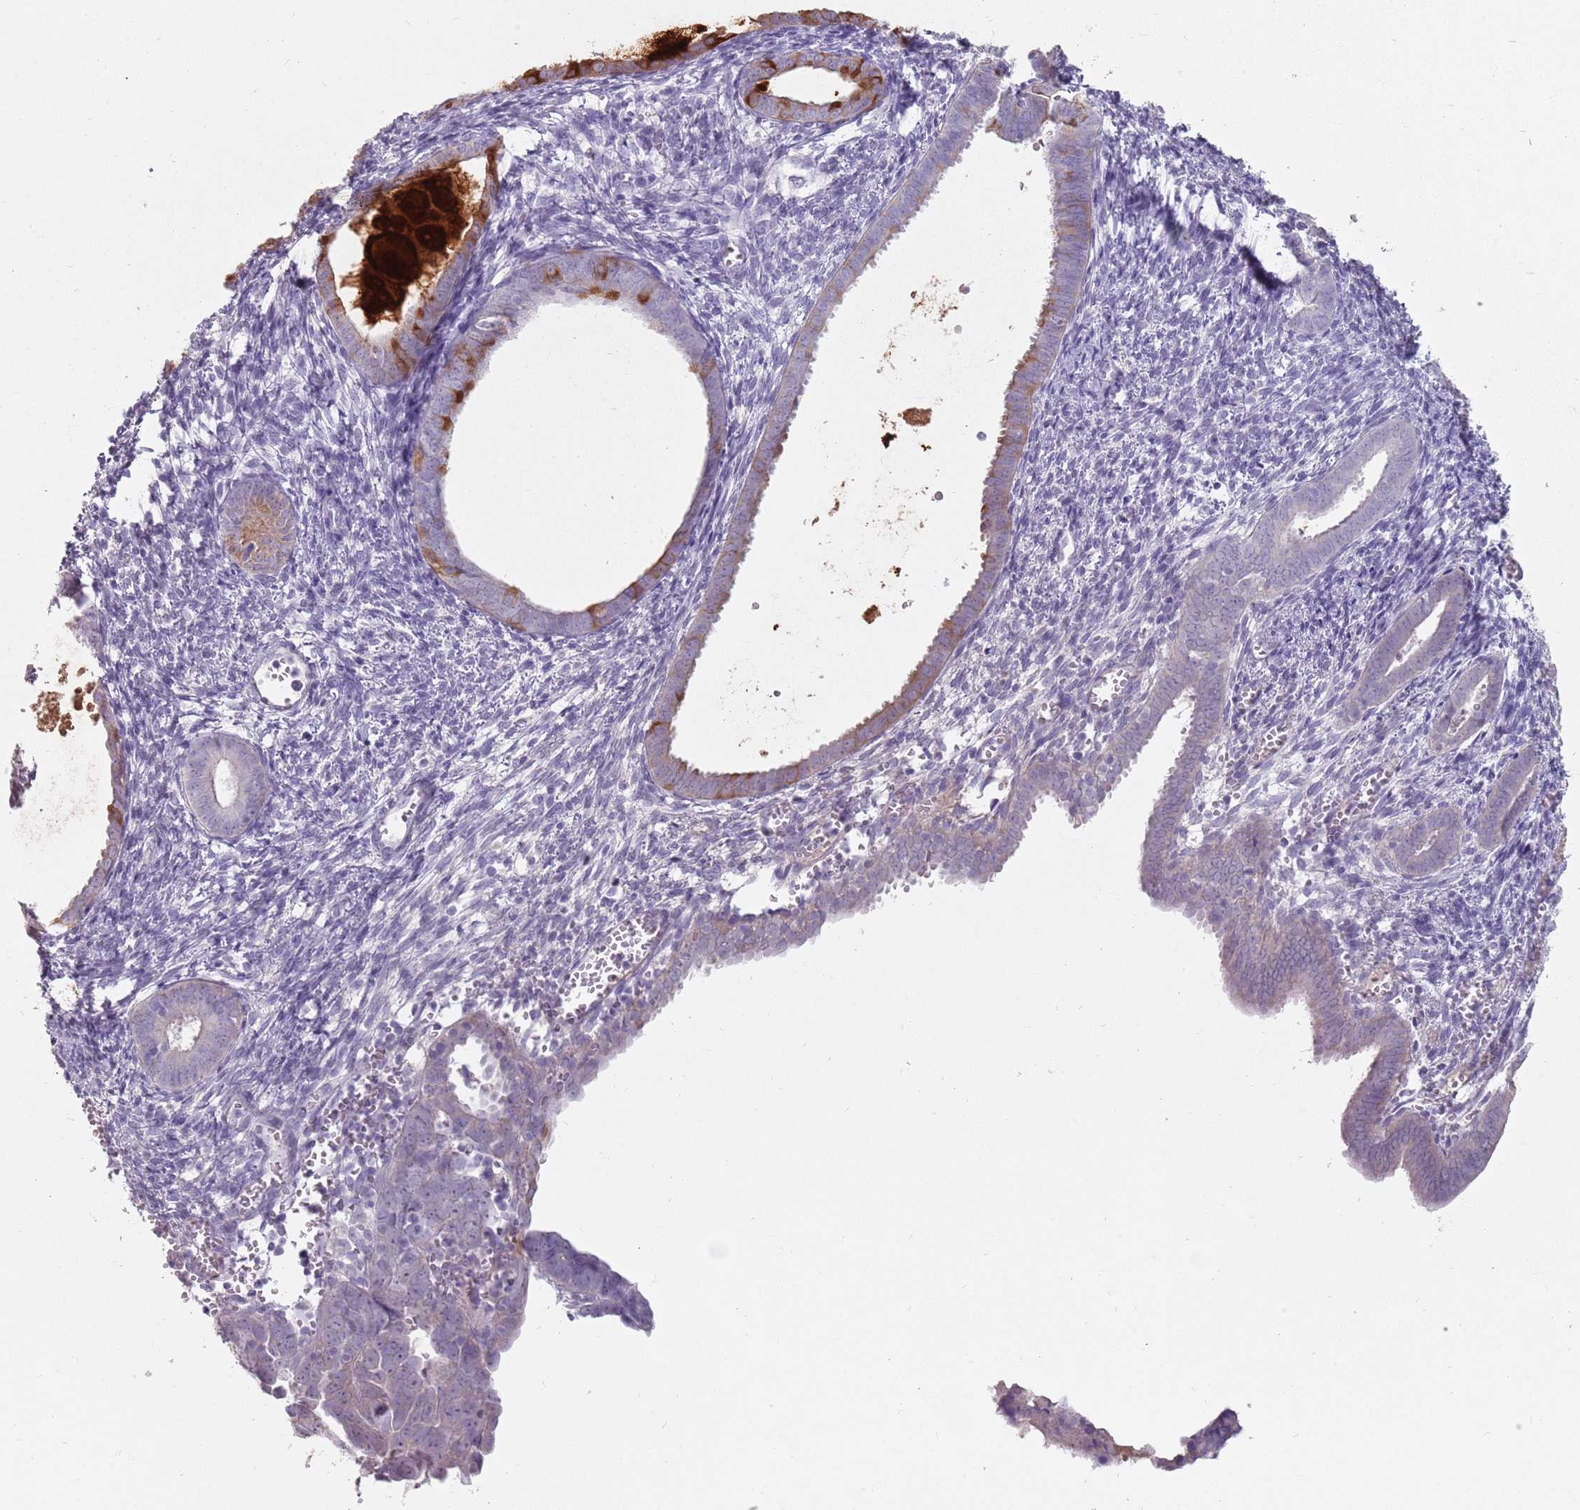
{"staining": {"intensity": "moderate", "quantity": "<25%", "location": "cytoplasmic/membranous"}, "tissue": "endometrial cancer", "cell_type": "Tumor cells", "image_type": "cancer", "snomed": [{"axis": "morphology", "description": "Adenocarcinoma, NOS"}, {"axis": "topography", "description": "Endometrium"}], "caption": "Human endometrial adenocarcinoma stained with a protein marker displays moderate staining in tumor cells.", "gene": "STYK1", "patient": {"sex": "female", "age": 75}}